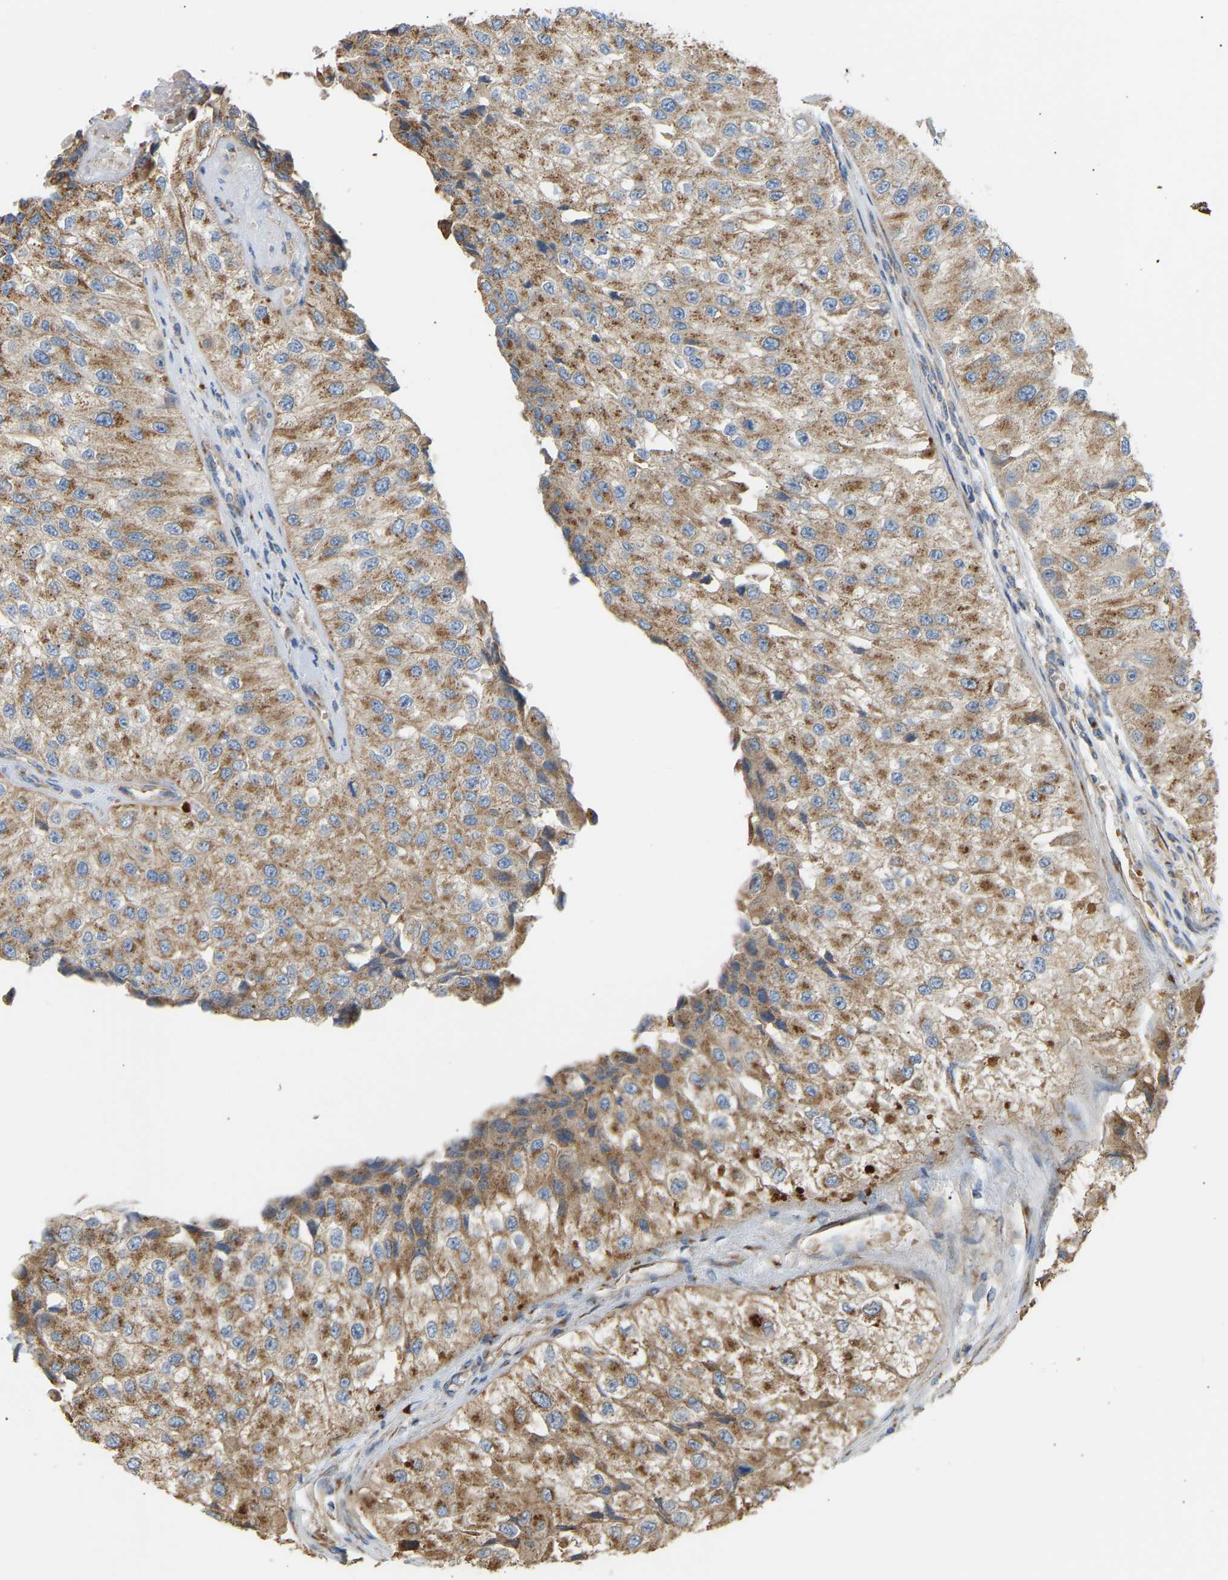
{"staining": {"intensity": "moderate", "quantity": ">75%", "location": "cytoplasmic/membranous"}, "tissue": "urothelial cancer", "cell_type": "Tumor cells", "image_type": "cancer", "snomed": [{"axis": "morphology", "description": "Urothelial carcinoma, High grade"}, {"axis": "topography", "description": "Kidney"}, {"axis": "topography", "description": "Urinary bladder"}], "caption": "Human urothelial carcinoma (high-grade) stained with a protein marker shows moderate staining in tumor cells.", "gene": "YIPF2", "patient": {"sex": "male", "age": 77}}